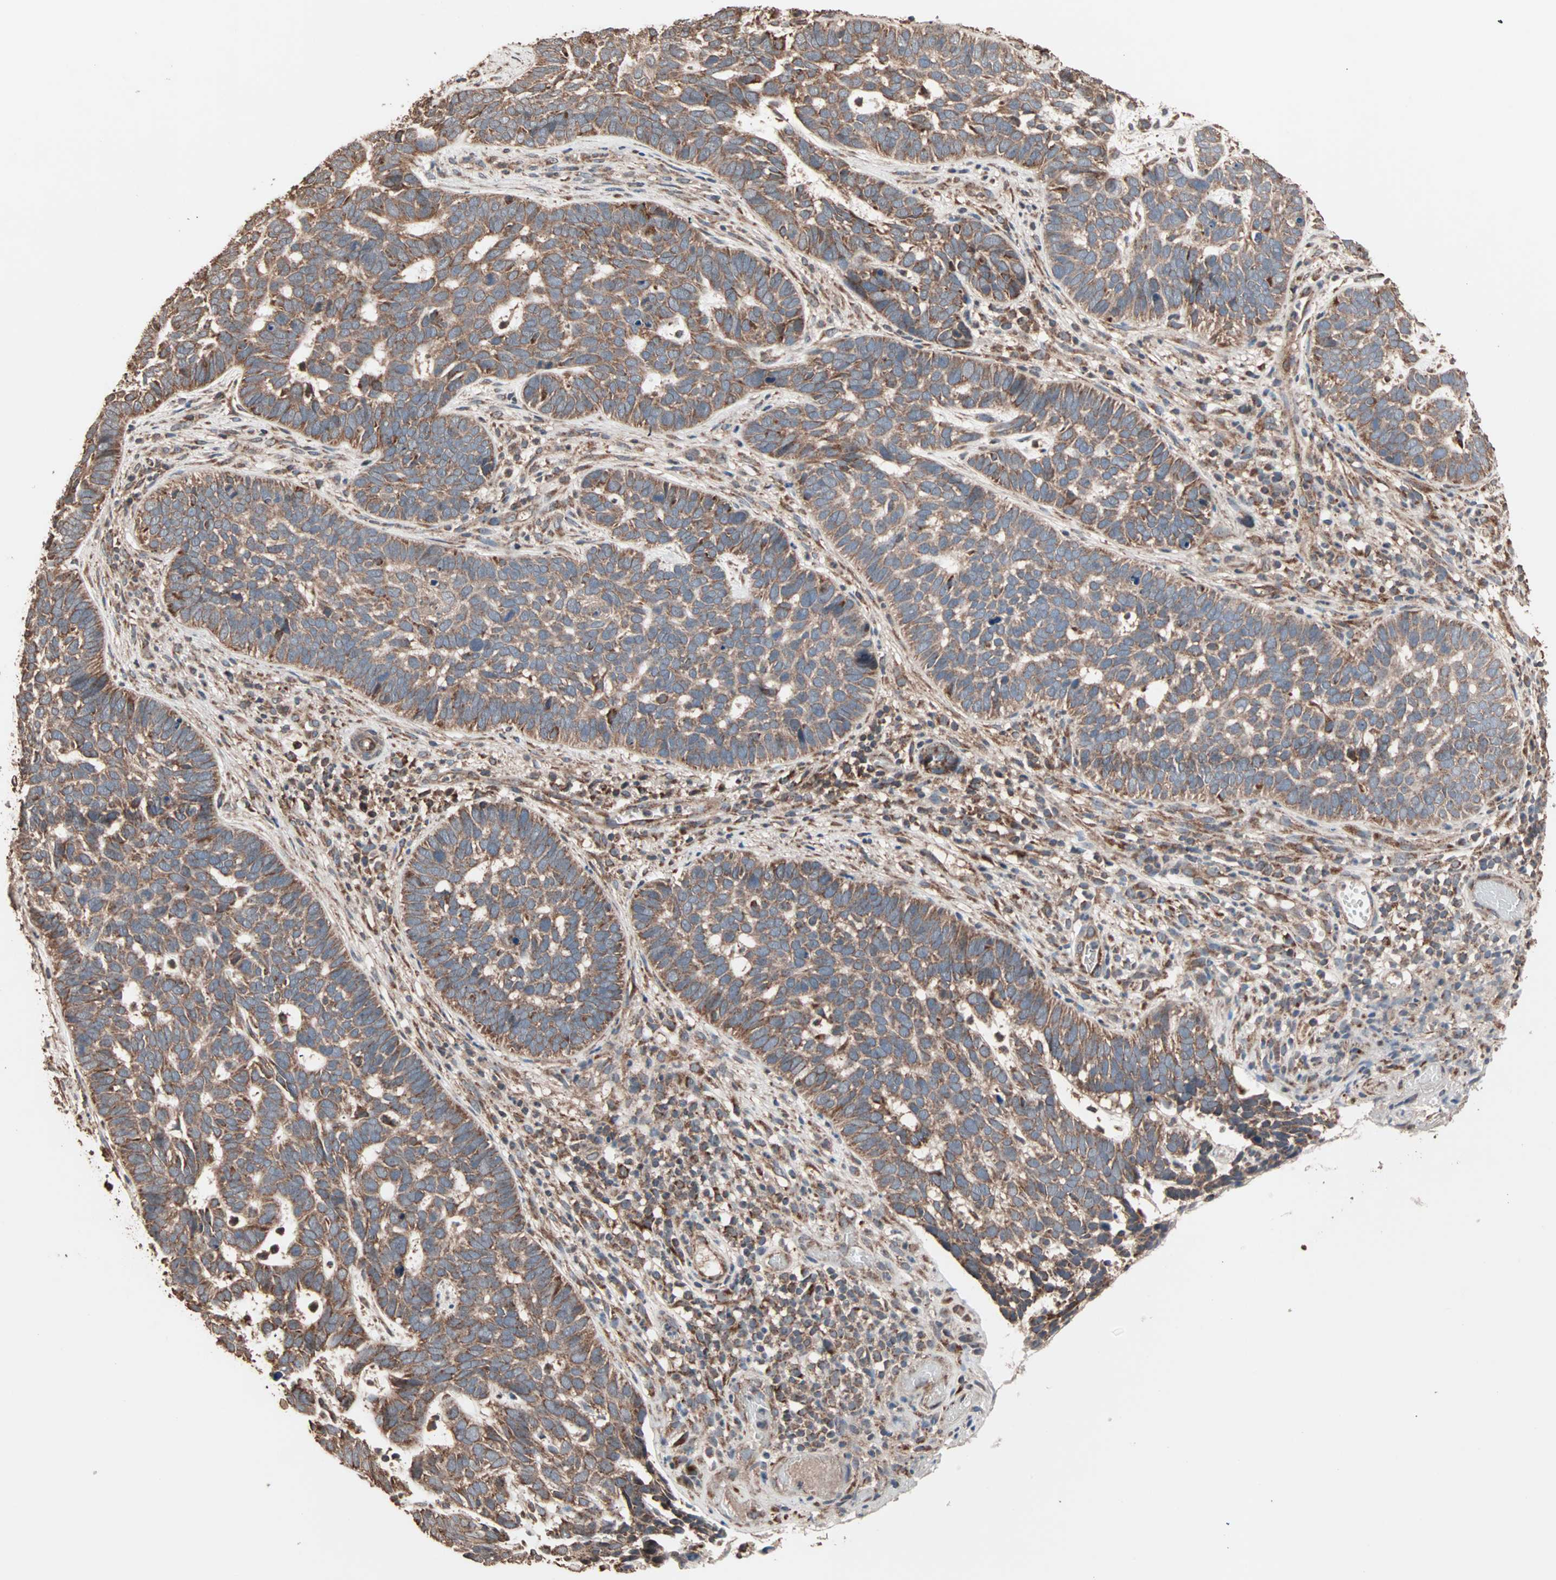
{"staining": {"intensity": "moderate", "quantity": ">75%", "location": "cytoplasmic/membranous"}, "tissue": "skin cancer", "cell_type": "Tumor cells", "image_type": "cancer", "snomed": [{"axis": "morphology", "description": "Basal cell carcinoma"}, {"axis": "topography", "description": "Skin"}], "caption": "About >75% of tumor cells in basal cell carcinoma (skin) display moderate cytoplasmic/membranous protein expression as visualized by brown immunohistochemical staining.", "gene": "MRPL2", "patient": {"sex": "male", "age": 87}}